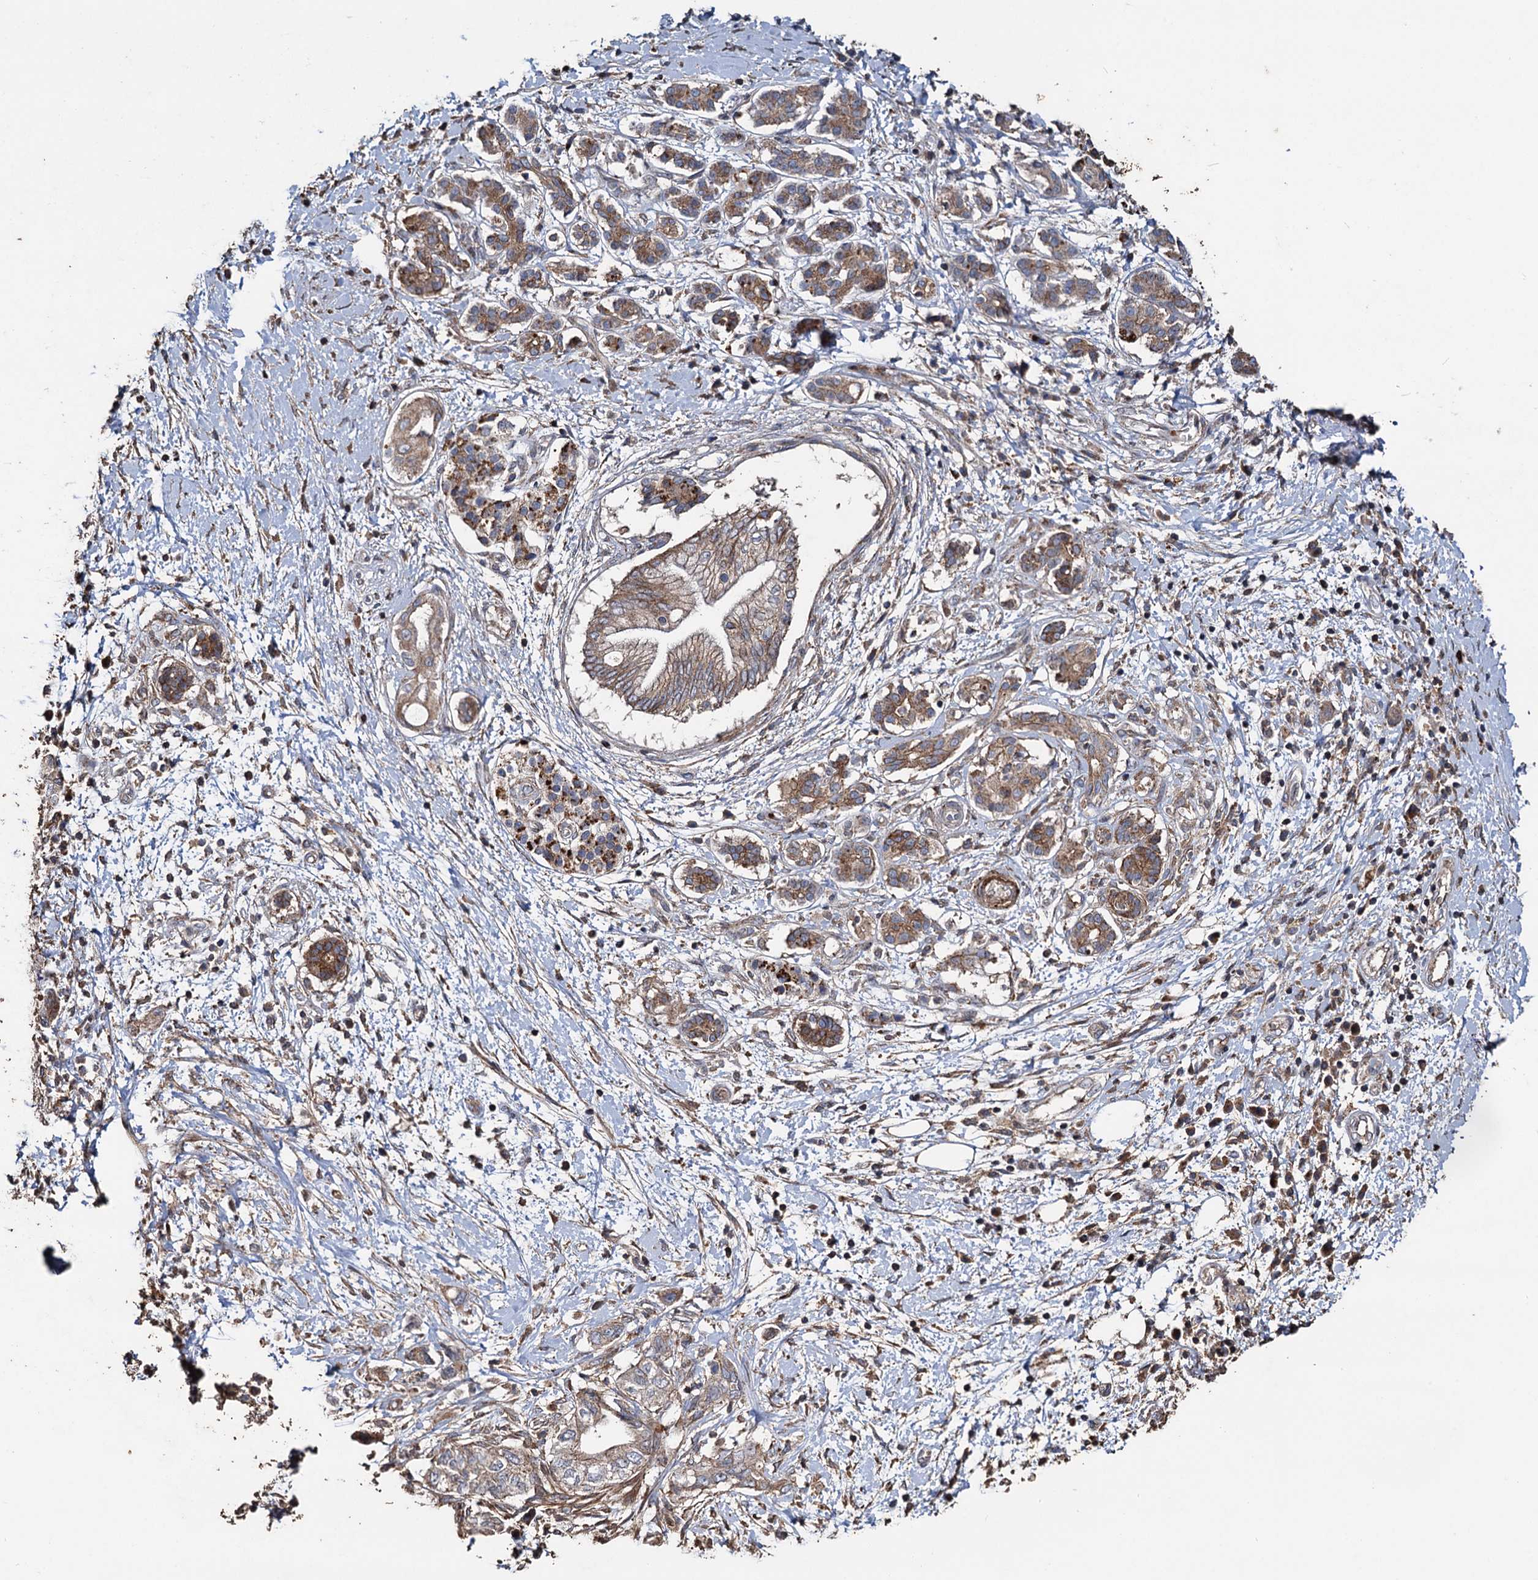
{"staining": {"intensity": "weak", "quantity": ">75%", "location": "cytoplasmic/membranous"}, "tissue": "pancreatic cancer", "cell_type": "Tumor cells", "image_type": "cancer", "snomed": [{"axis": "morphology", "description": "Adenocarcinoma, NOS"}, {"axis": "topography", "description": "Pancreas"}], "caption": "Immunohistochemical staining of human pancreatic adenocarcinoma shows low levels of weak cytoplasmic/membranous protein positivity in about >75% of tumor cells.", "gene": "NOTCH2NLA", "patient": {"sex": "female", "age": 73}}